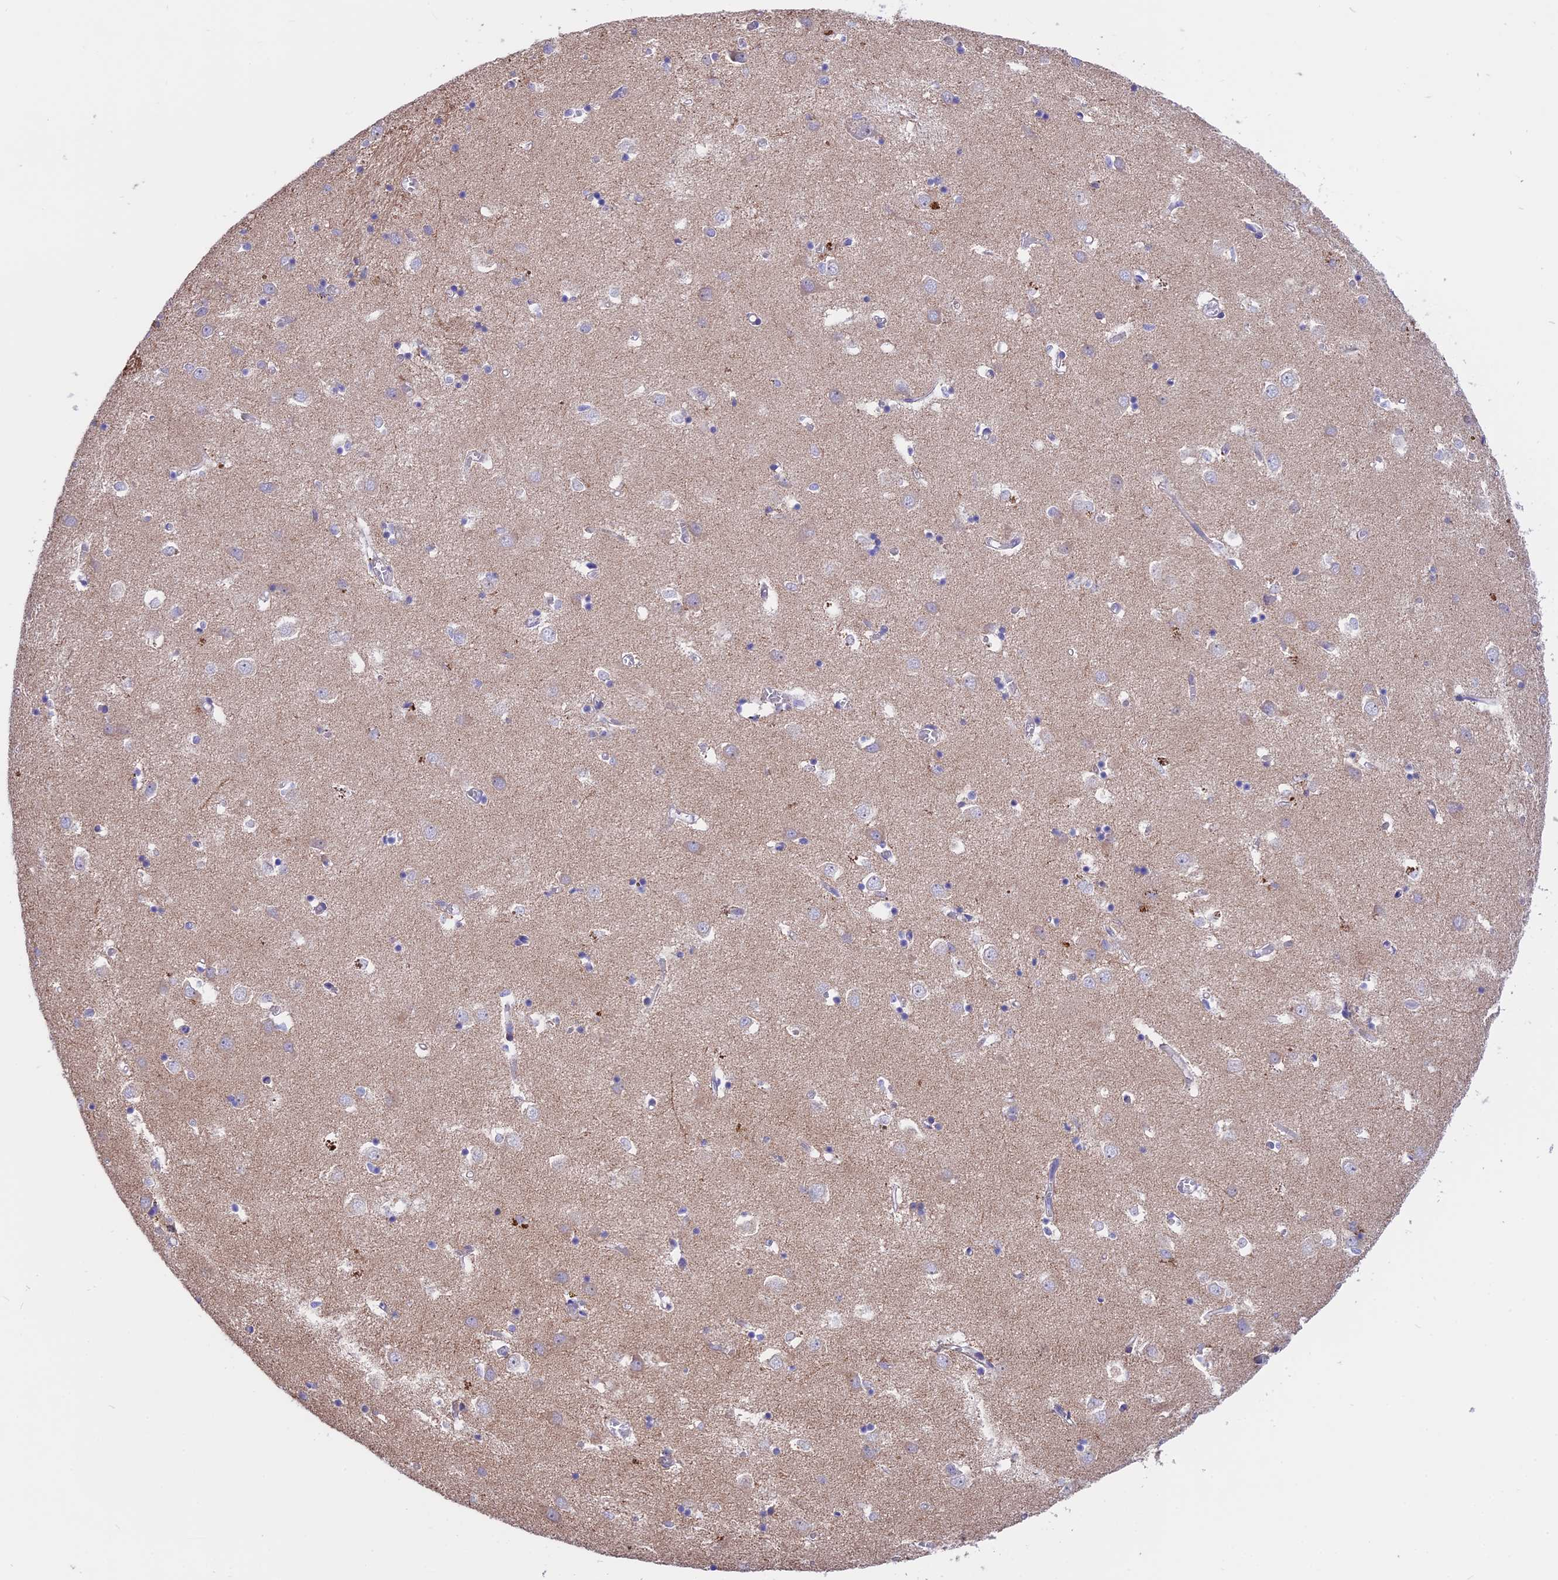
{"staining": {"intensity": "negative", "quantity": "none", "location": "none"}, "tissue": "caudate", "cell_type": "Glial cells", "image_type": "normal", "snomed": [{"axis": "morphology", "description": "Normal tissue, NOS"}, {"axis": "topography", "description": "Lateral ventricle wall"}], "caption": "The immunohistochemistry (IHC) micrograph has no significant staining in glial cells of caudate.", "gene": "TMEM138", "patient": {"sex": "male", "age": 70}}